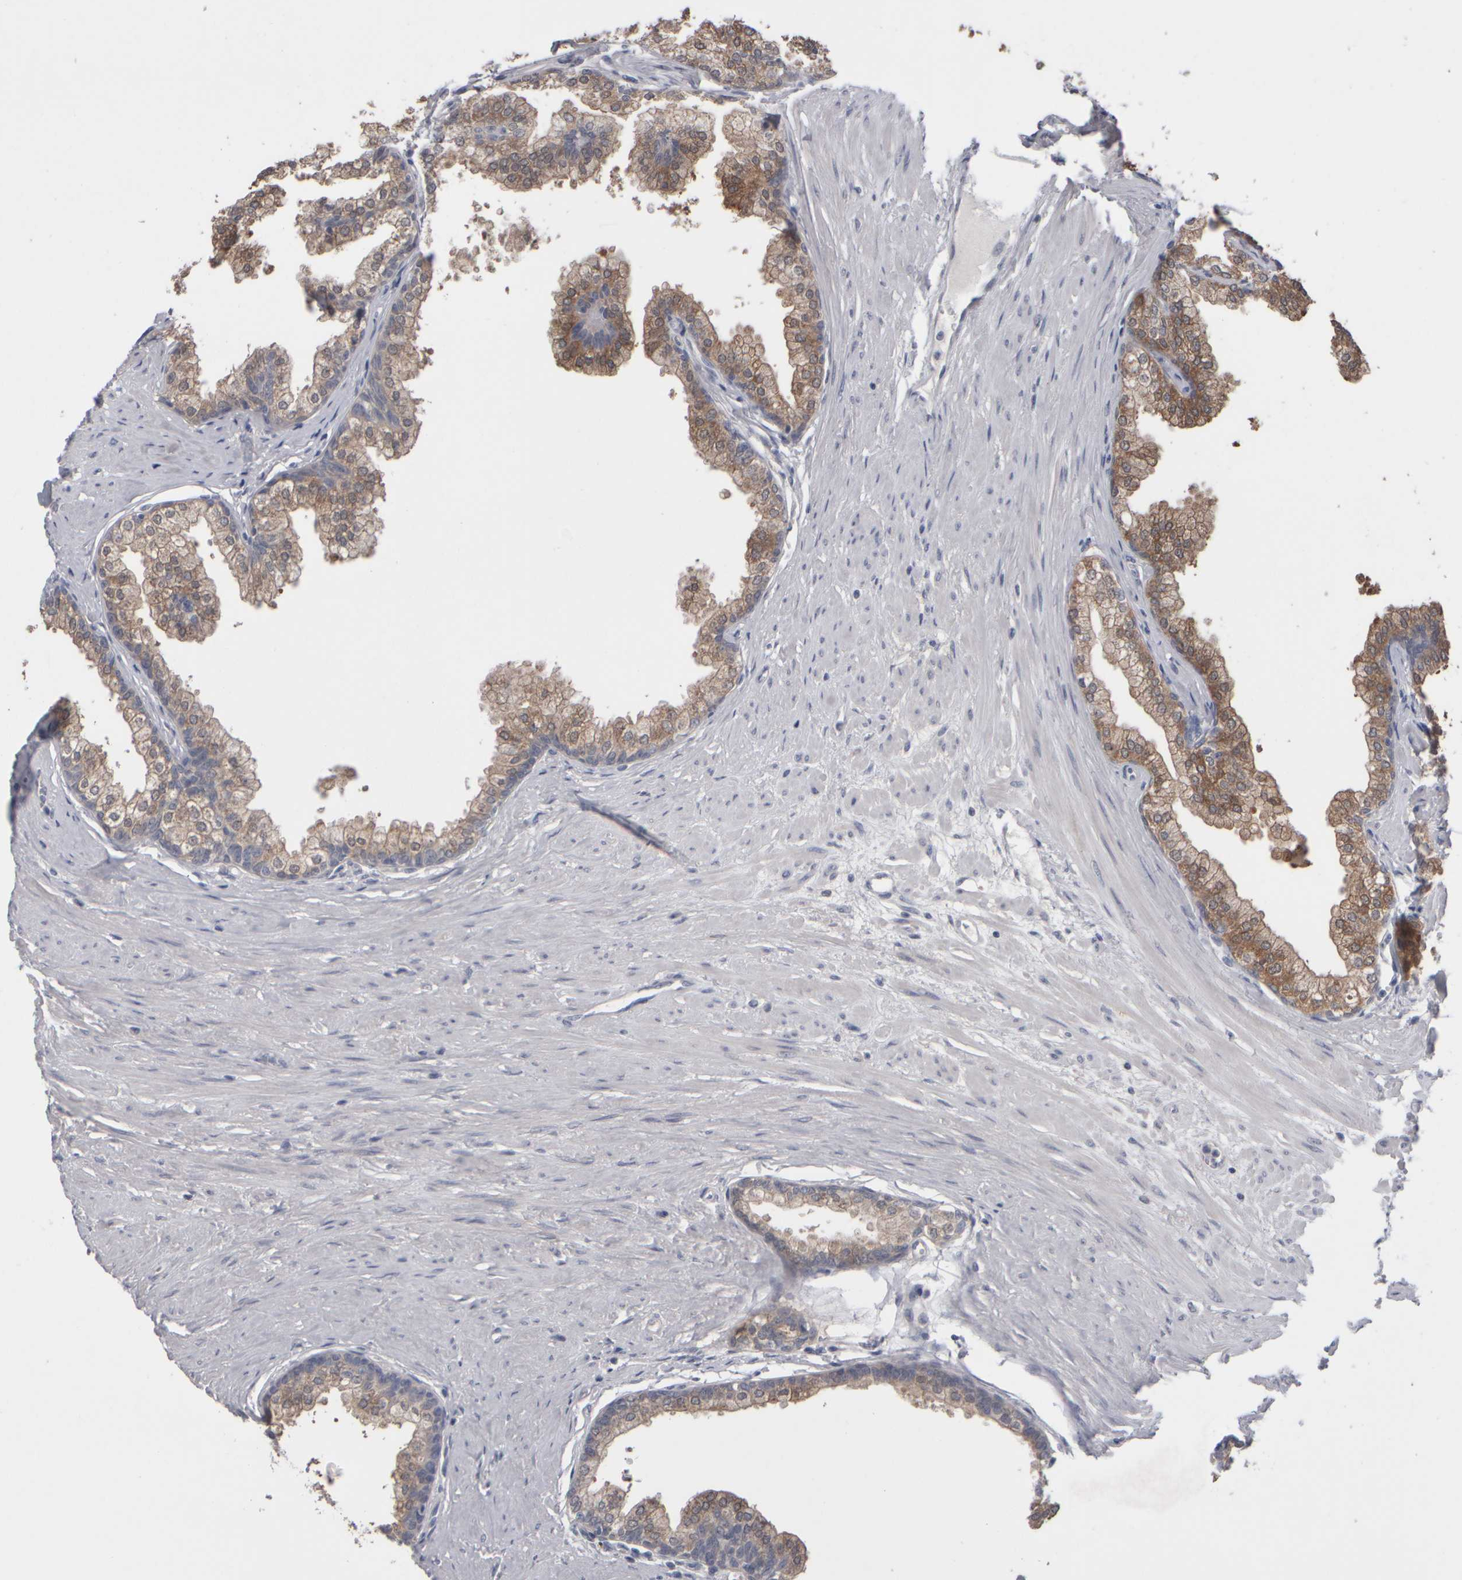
{"staining": {"intensity": "moderate", "quantity": ">75%", "location": "cytoplasmic/membranous"}, "tissue": "prostate", "cell_type": "Glandular cells", "image_type": "normal", "snomed": [{"axis": "morphology", "description": "Normal tissue, NOS"}, {"axis": "morphology", "description": "Urothelial carcinoma, Low grade"}, {"axis": "topography", "description": "Urinary bladder"}, {"axis": "topography", "description": "Prostate"}], "caption": "High-magnification brightfield microscopy of benign prostate stained with DAB (brown) and counterstained with hematoxylin (blue). glandular cells exhibit moderate cytoplasmic/membranous positivity is present in about>75% of cells. (brown staining indicates protein expression, while blue staining denotes nuclei).", "gene": "EPHX2", "patient": {"sex": "male", "age": 60}}